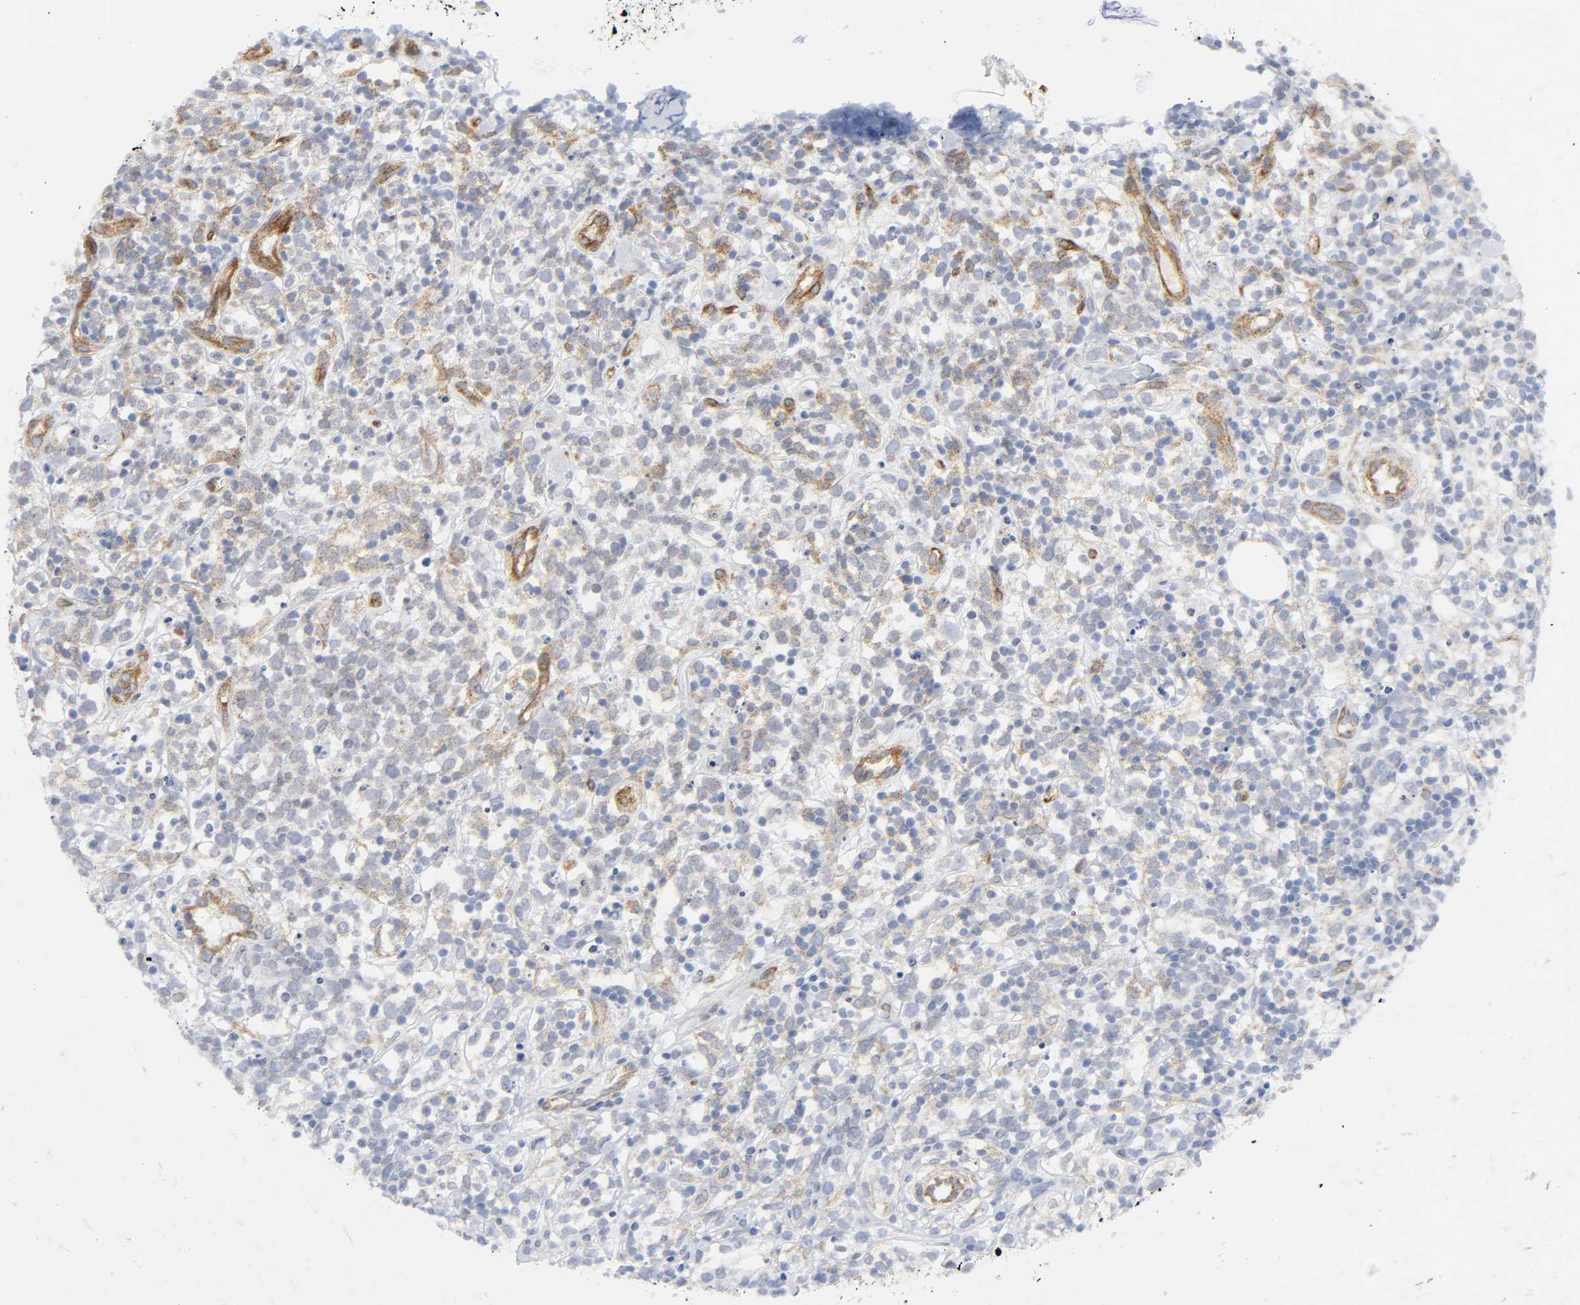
{"staining": {"intensity": "moderate", "quantity": "<25%", "location": "cytoplasmic/membranous"}, "tissue": "lymphoma", "cell_type": "Tumor cells", "image_type": "cancer", "snomed": [{"axis": "morphology", "description": "Malignant lymphoma, non-Hodgkin's type, High grade"}, {"axis": "topography", "description": "Lymph node"}], "caption": "Protein analysis of malignant lymphoma, non-Hodgkin's type (high-grade) tissue reveals moderate cytoplasmic/membranous staining in approximately <25% of tumor cells.", "gene": "DOCK1", "patient": {"sex": "female", "age": 73}}